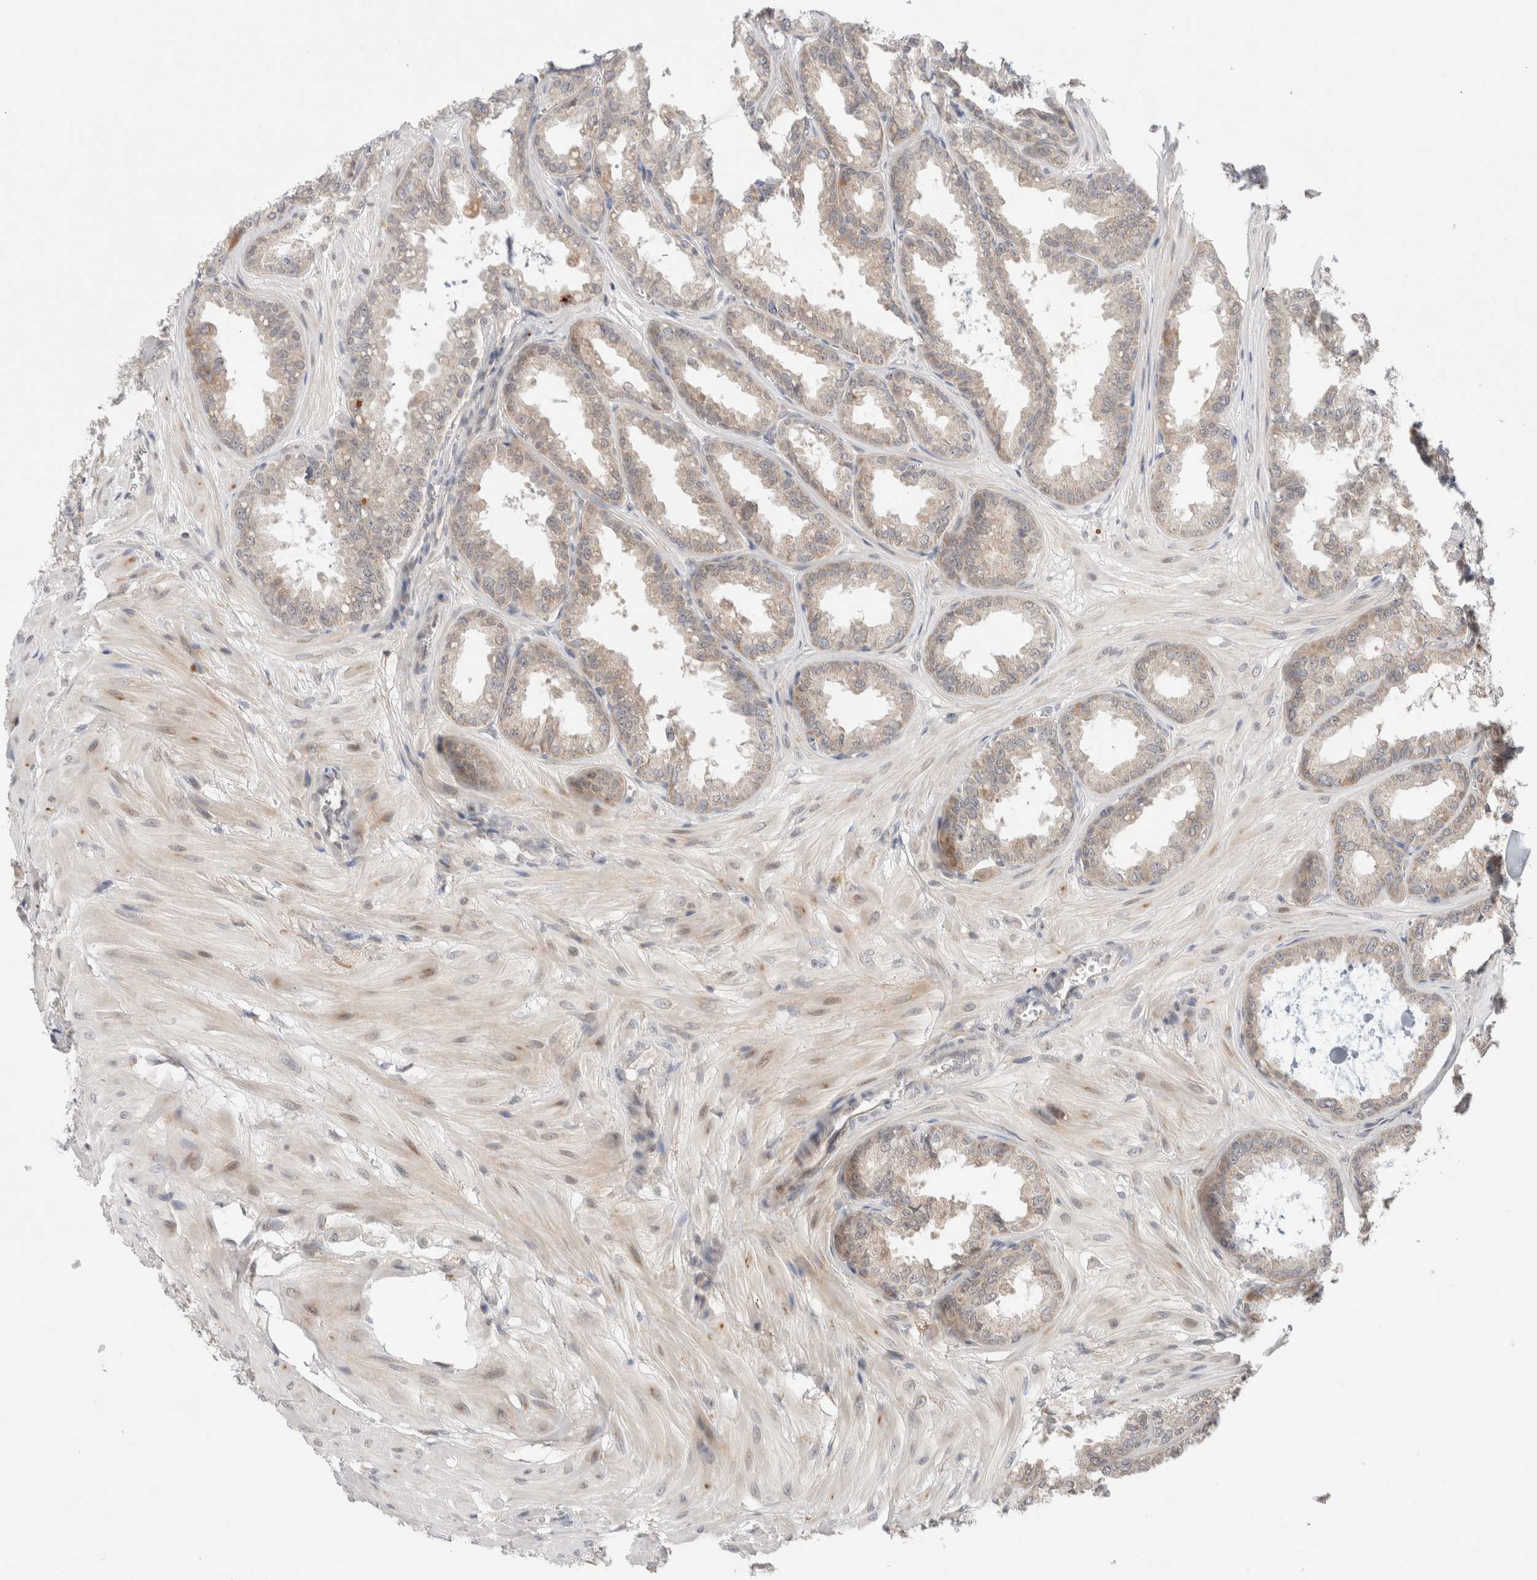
{"staining": {"intensity": "weak", "quantity": "<25%", "location": "cytoplasmic/membranous"}, "tissue": "seminal vesicle", "cell_type": "Glandular cells", "image_type": "normal", "snomed": [{"axis": "morphology", "description": "Normal tissue, NOS"}, {"axis": "topography", "description": "Prostate"}, {"axis": "topography", "description": "Seminal veicle"}], "caption": "DAB (3,3'-diaminobenzidine) immunohistochemical staining of unremarkable human seminal vesicle demonstrates no significant staining in glandular cells.", "gene": "ERI3", "patient": {"sex": "male", "age": 51}}